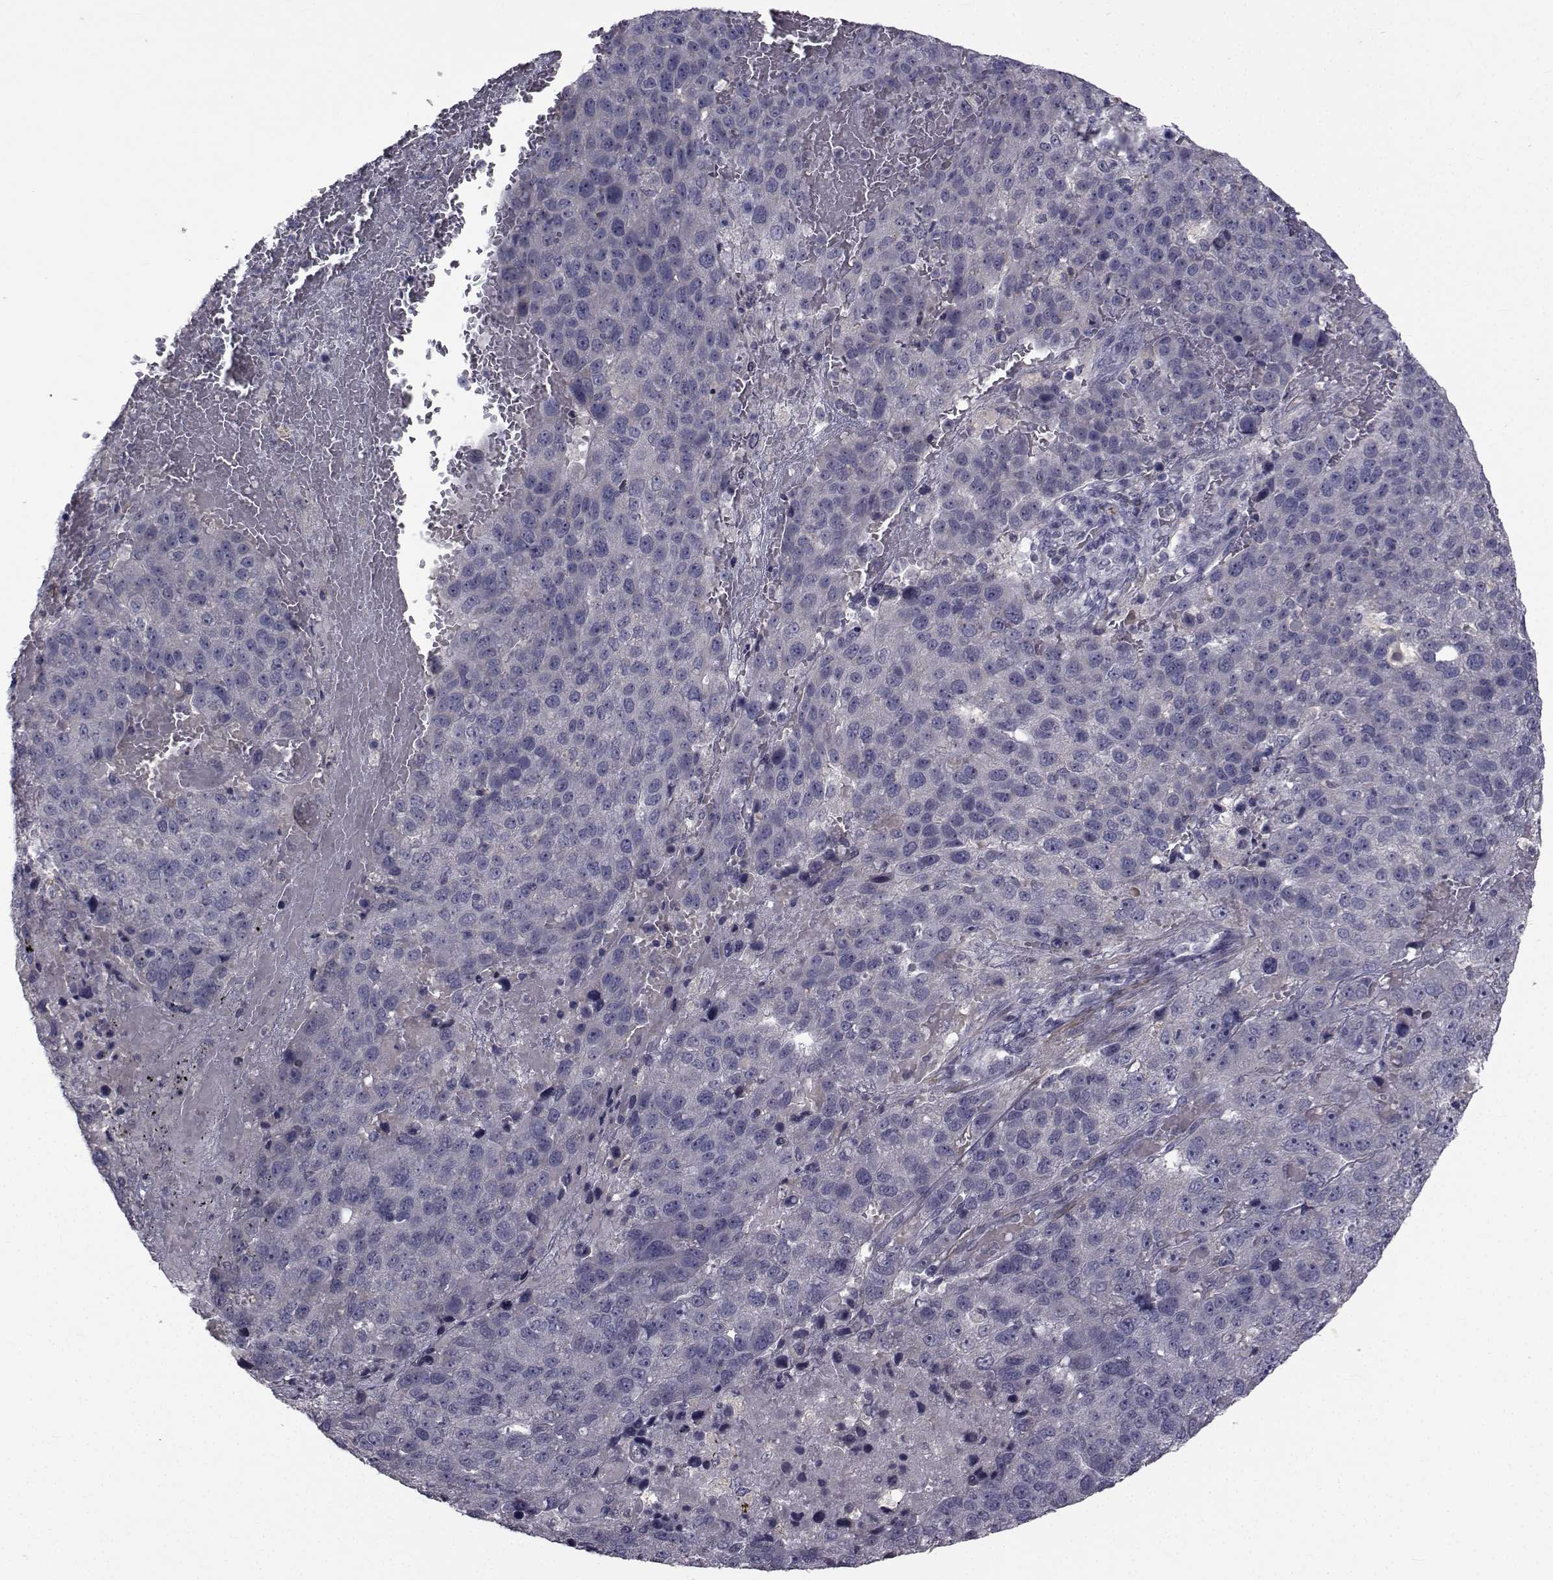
{"staining": {"intensity": "negative", "quantity": "none", "location": "none"}, "tissue": "pancreatic cancer", "cell_type": "Tumor cells", "image_type": "cancer", "snomed": [{"axis": "morphology", "description": "Adenocarcinoma, NOS"}, {"axis": "topography", "description": "Pancreas"}], "caption": "Tumor cells show no significant expression in pancreatic cancer (adenocarcinoma).", "gene": "FDXR", "patient": {"sex": "female", "age": 61}}